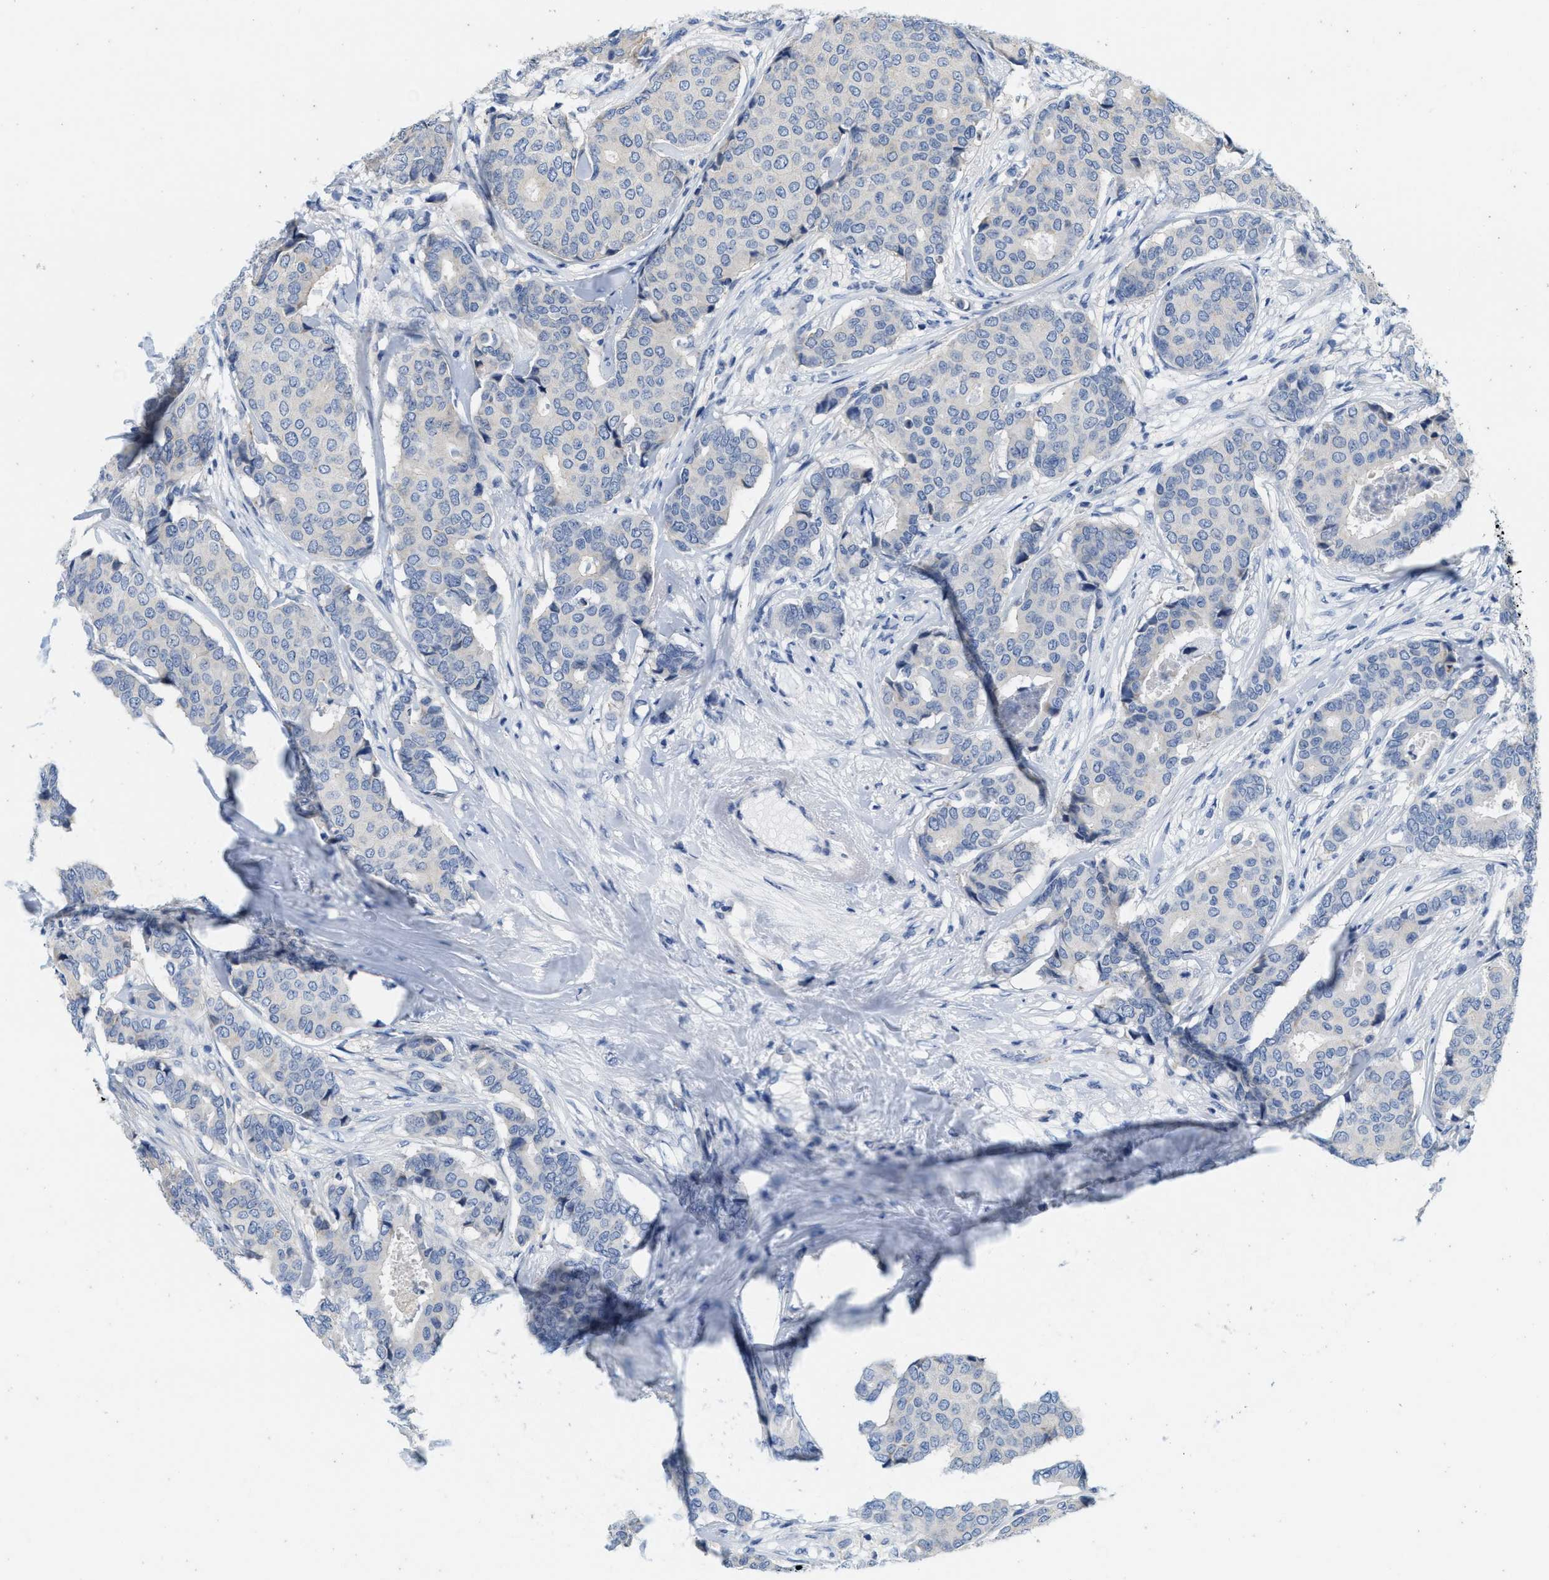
{"staining": {"intensity": "negative", "quantity": "none", "location": "none"}, "tissue": "breast cancer", "cell_type": "Tumor cells", "image_type": "cancer", "snomed": [{"axis": "morphology", "description": "Duct carcinoma"}, {"axis": "topography", "description": "Breast"}], "caption": "Immunohistochemical staining of breast invasive ductal carcinoma exhibits no significant expression in tumor cells.", "gene": "ABCB11", "patient": {"sex": "female", "age": 75}}